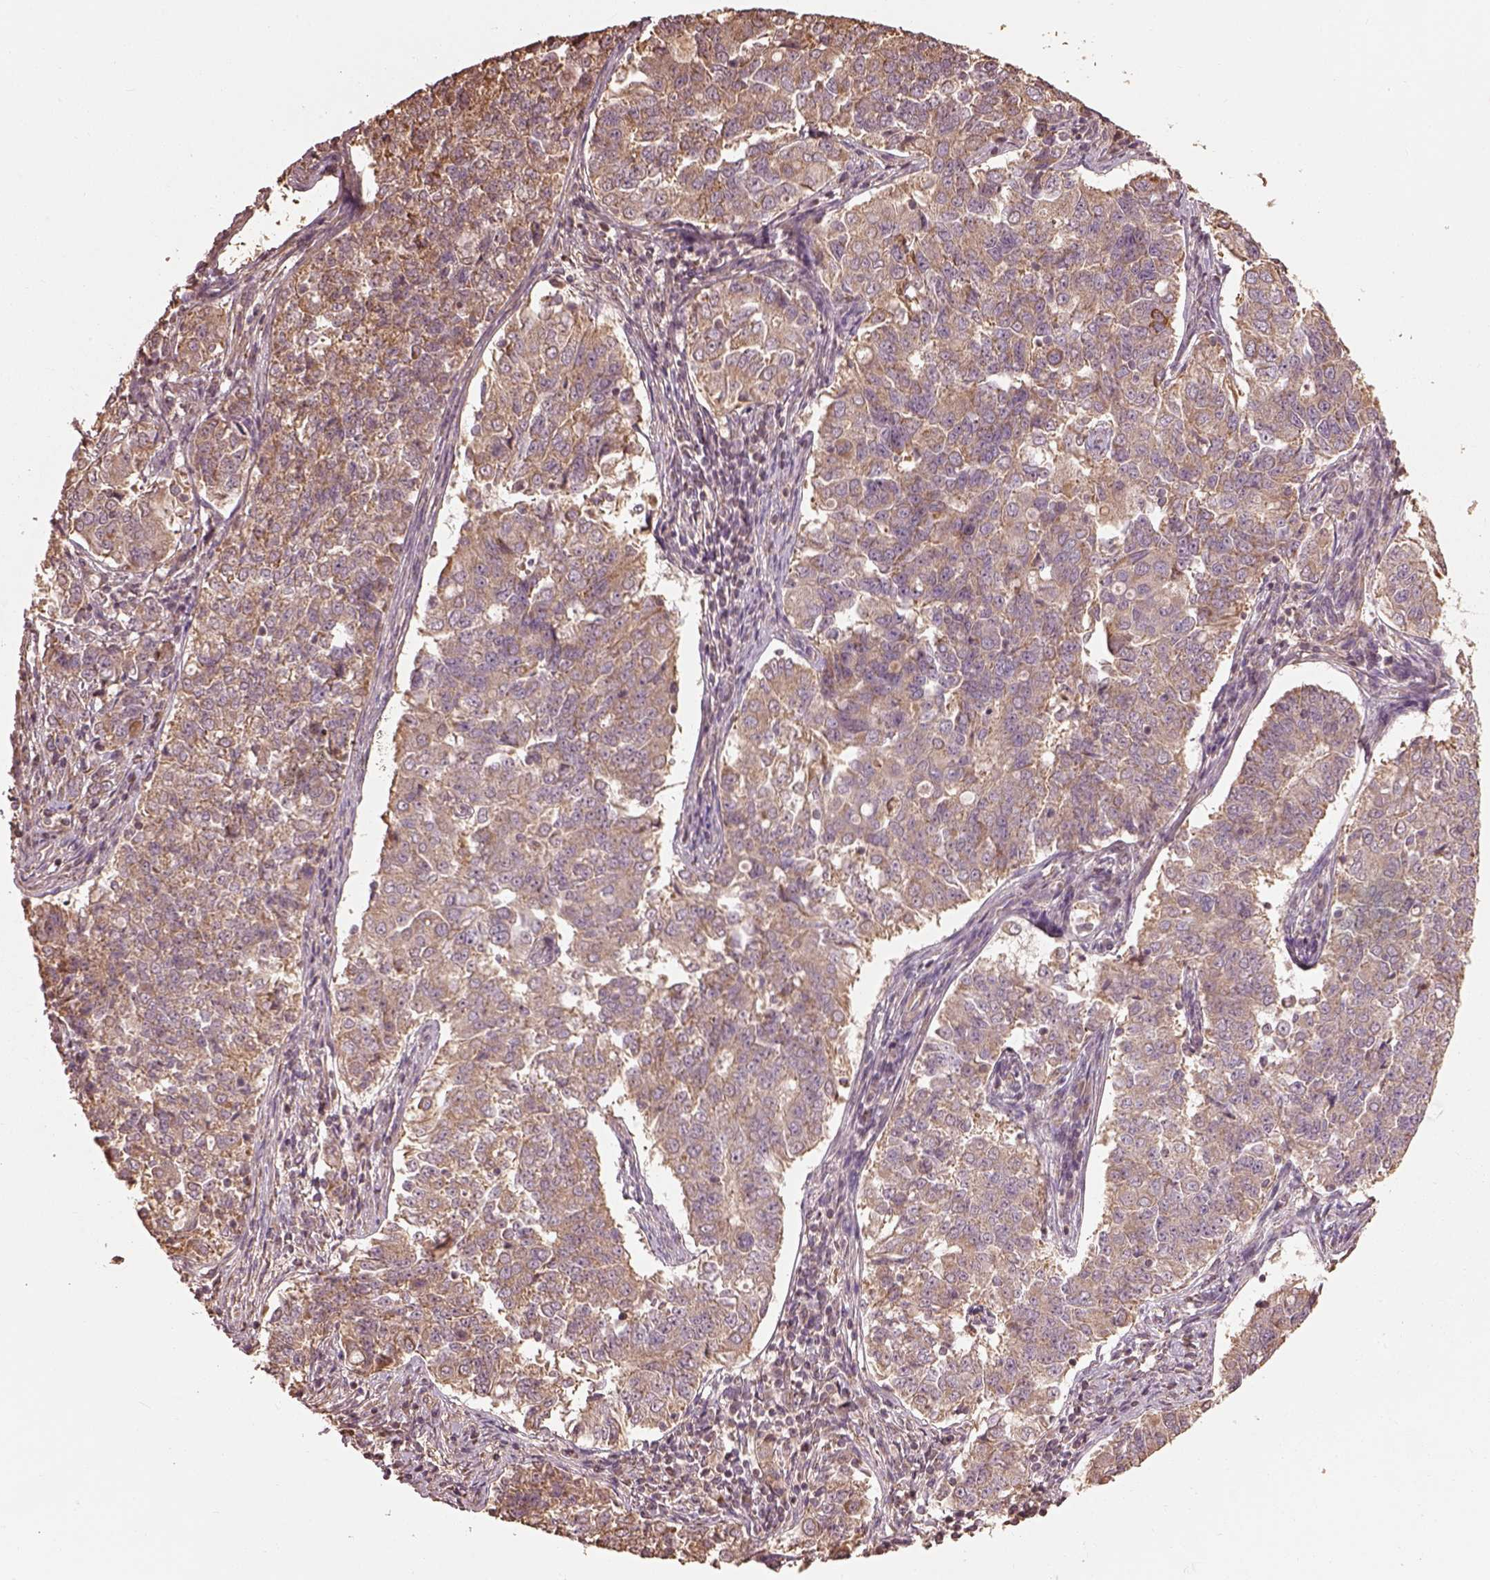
{"staining": {"intensity": "moderate", "quantity": "25%-75%", "location": "cytoplasmic/membranous"}, "tissue": "endometrial cancer", "cell_type": "Tumor cells", "image_type": "cancer", "snomed": [{"axis": "morphology", "description": "Adenocarcinoma, NOS"}, {"axis": "topography", "description": "Endometrium"}], "caption": "A brown stain shows moderate cytoplasmic/membranous staining of a protein in human endometrial cancer tumor cells.", "gene": "METTL4", "patient": {"sex": "female", "age": 43}}